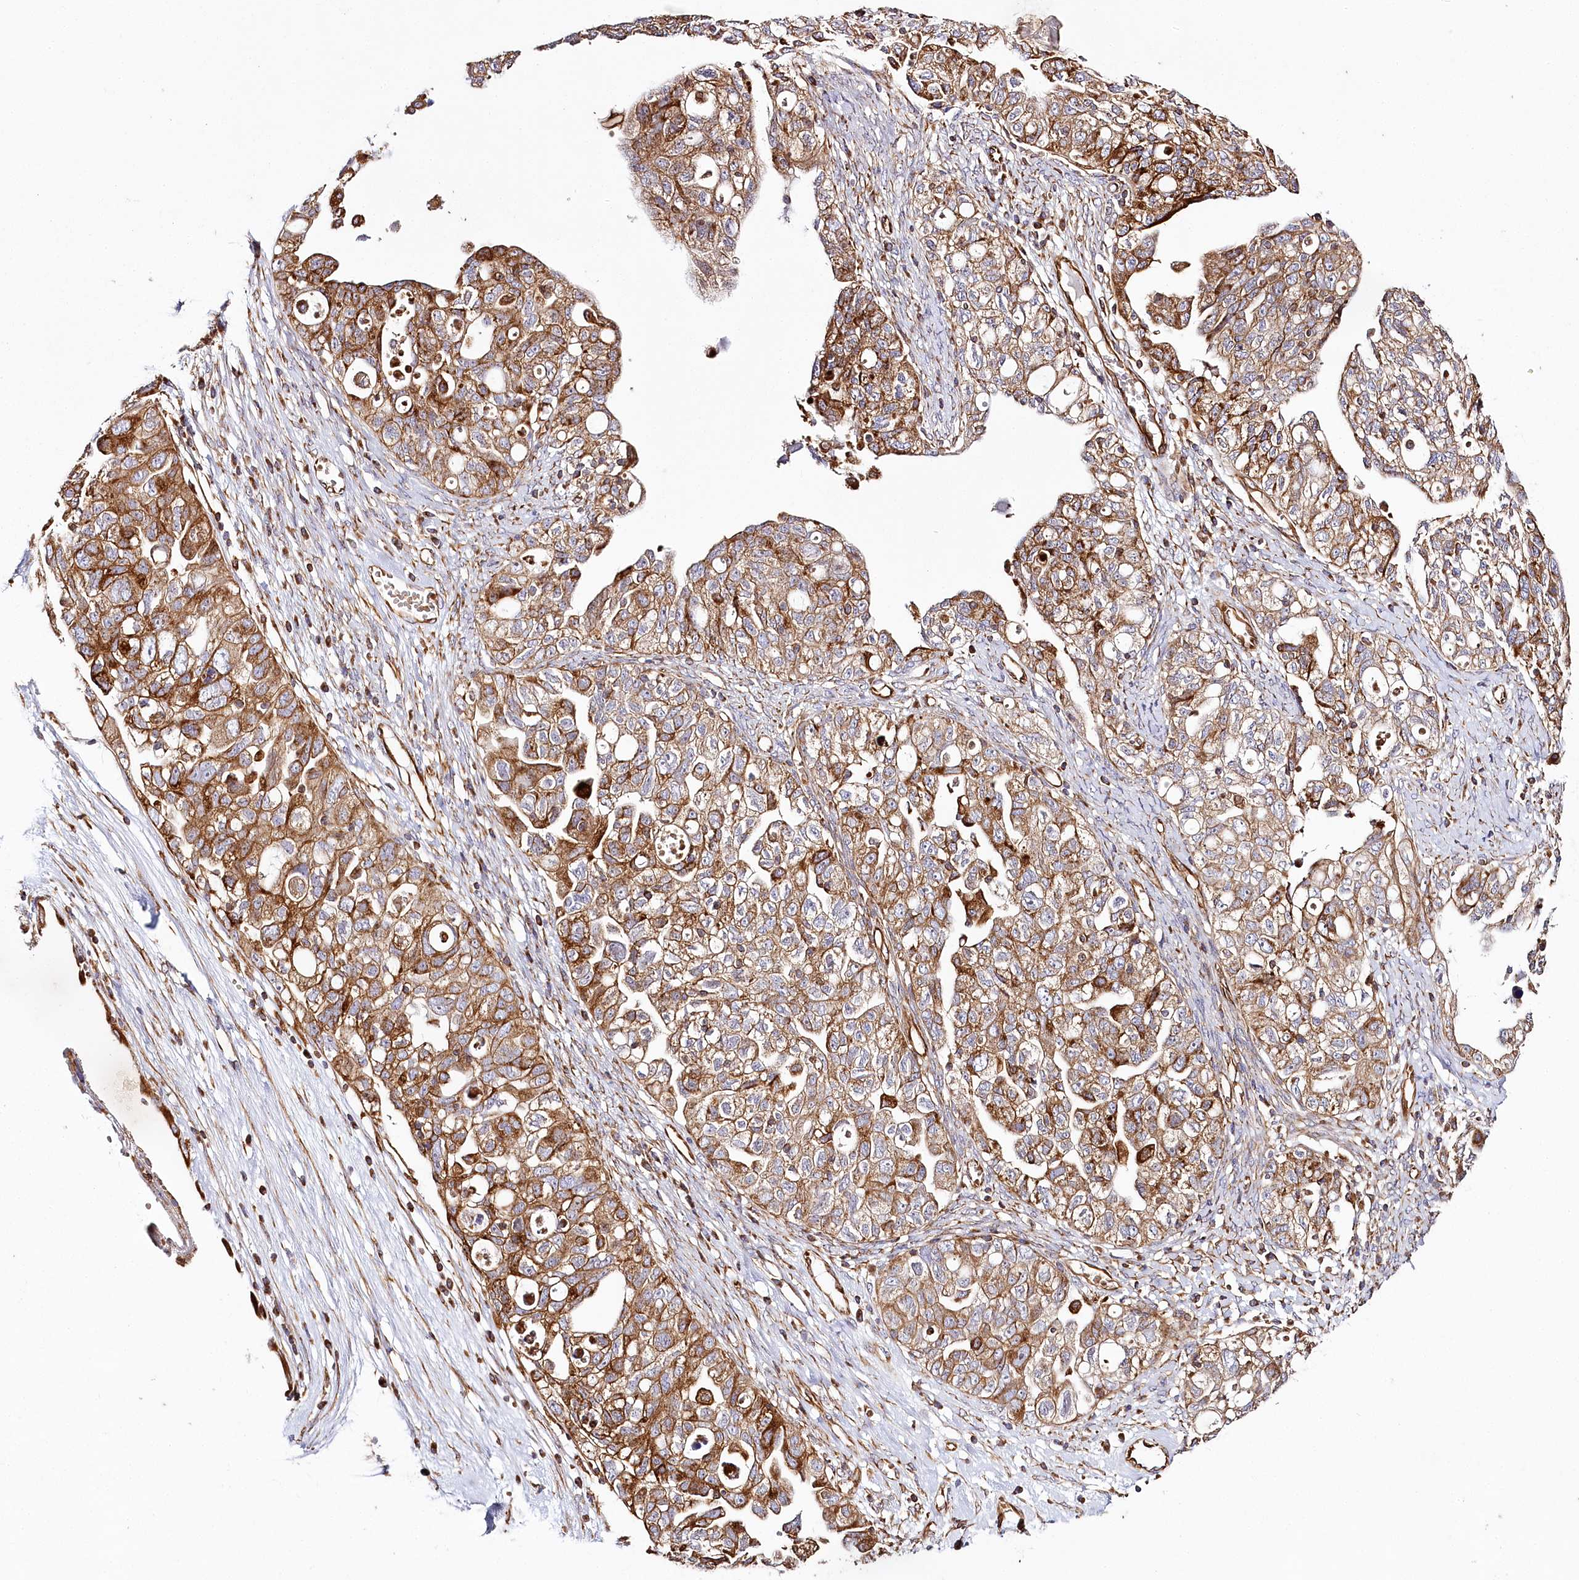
{"staining": {"intensity": "strong", "quantity": ">75%", "location": "cytoplasmic/membranous"}, "tissue": "ovarian cancer", "cell_type": "Tumor cells", "image_type": "cancer", "snomed": [{"axis": "morphology", "description": "Carcinoma, NOS"}, {"axis": "morphology", "description": "Cystadenocarcinoma, serous, NOS"}, {"axis": "topography", "description": "Ovary"}], "caption": "There is high levels of strong cytoplasmic/membranous positivity in tumor cells of ovarian carcinoma, as demonstrated by immunohistochemical staining (brown color).", "gene": "THUMPD3", "patient": {"sex": "female", "age": 69}}